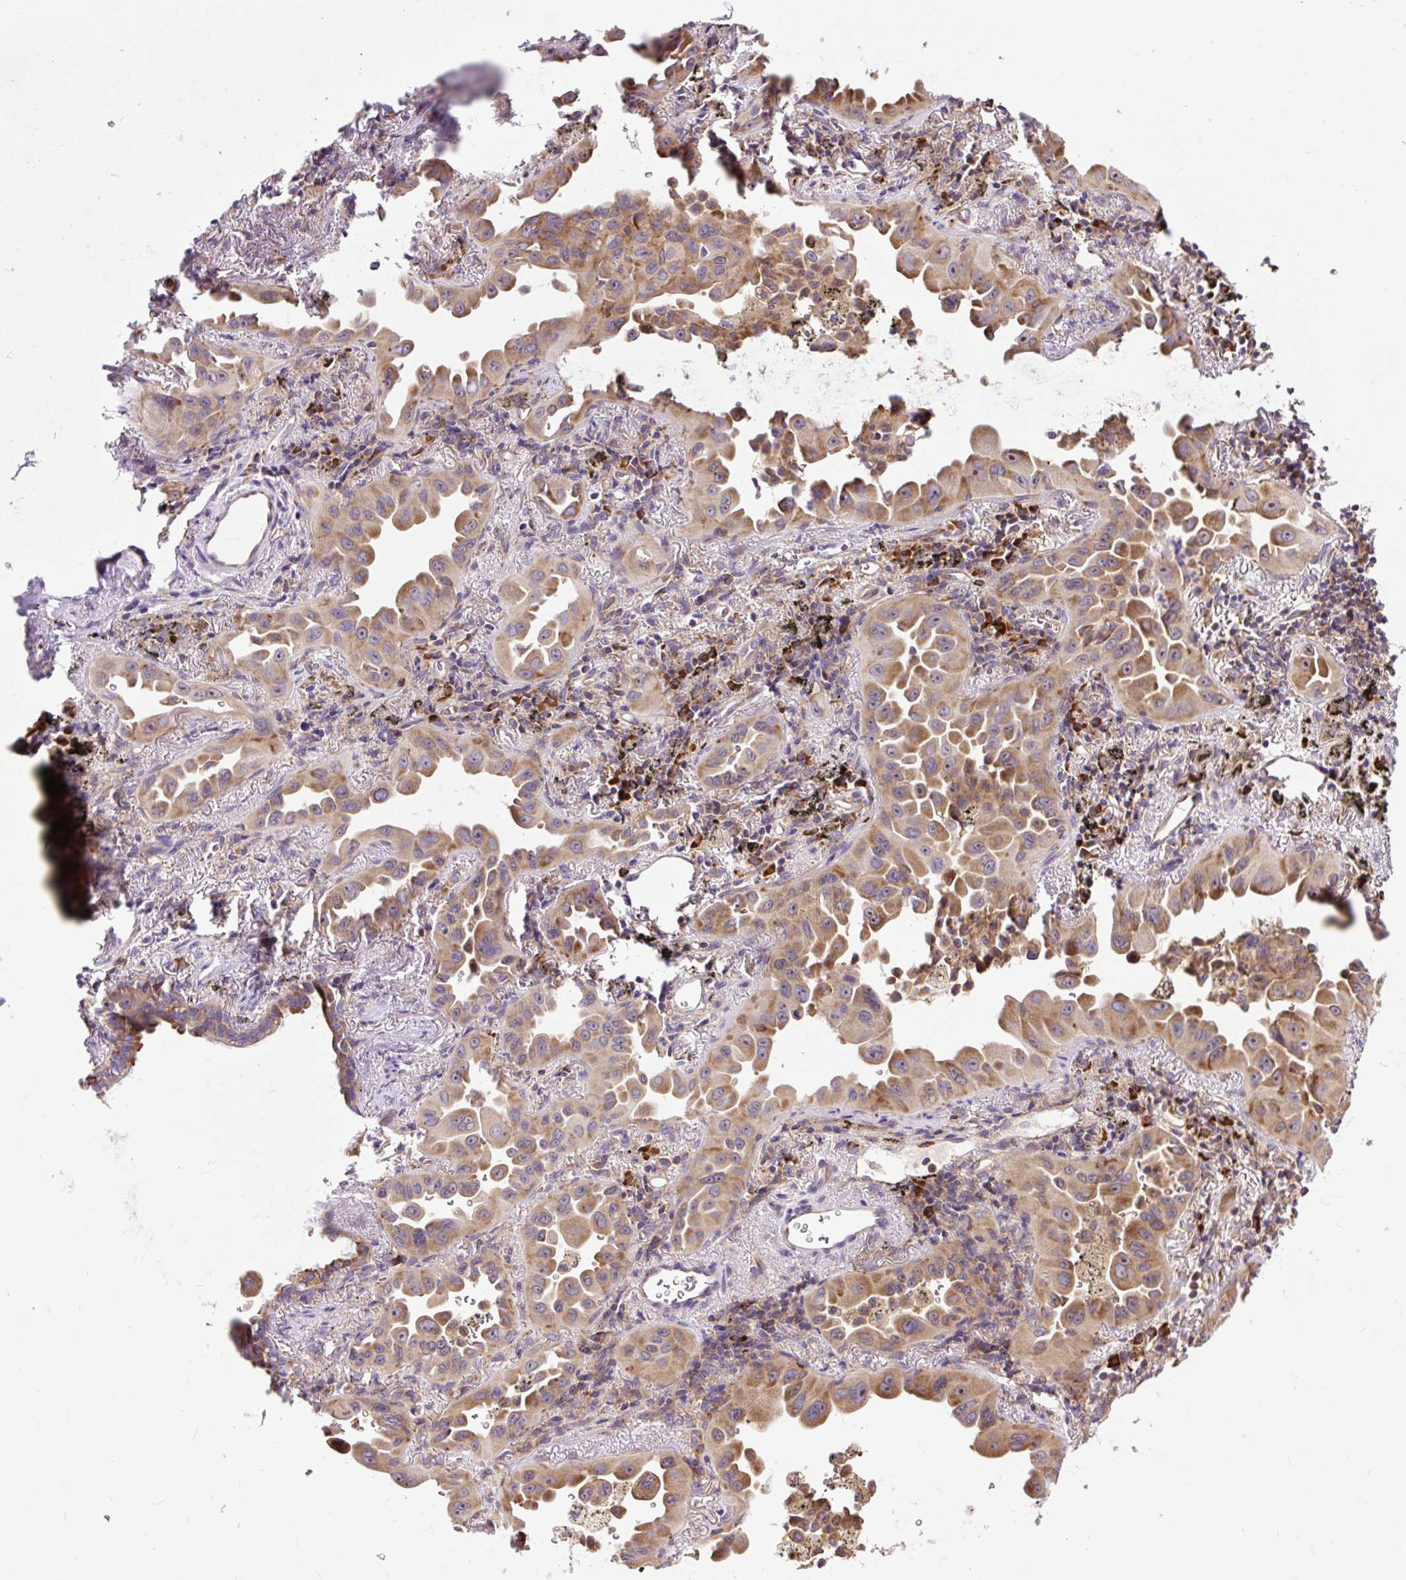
{"staining": {"intensity": "moderate", "quantity": ">75%", "location": "cytoplasmic/membranous"}, "tissue": "lung cancer", "cell_type": "Tumor cells", "image_type": "cancer", "snomed": [{"axis": "morphology", "description": "Adenocarcinoma, NOS"}, {"axis": "topography", "description": "Lung"}], "caption": "A brown stain shows moderate cytoplasmic/membranous expression of a protein in human adenocarcinoma (lung) tumor cells.", "gene": "RPS5", "patient": {"sex": "male", "age": 68}}